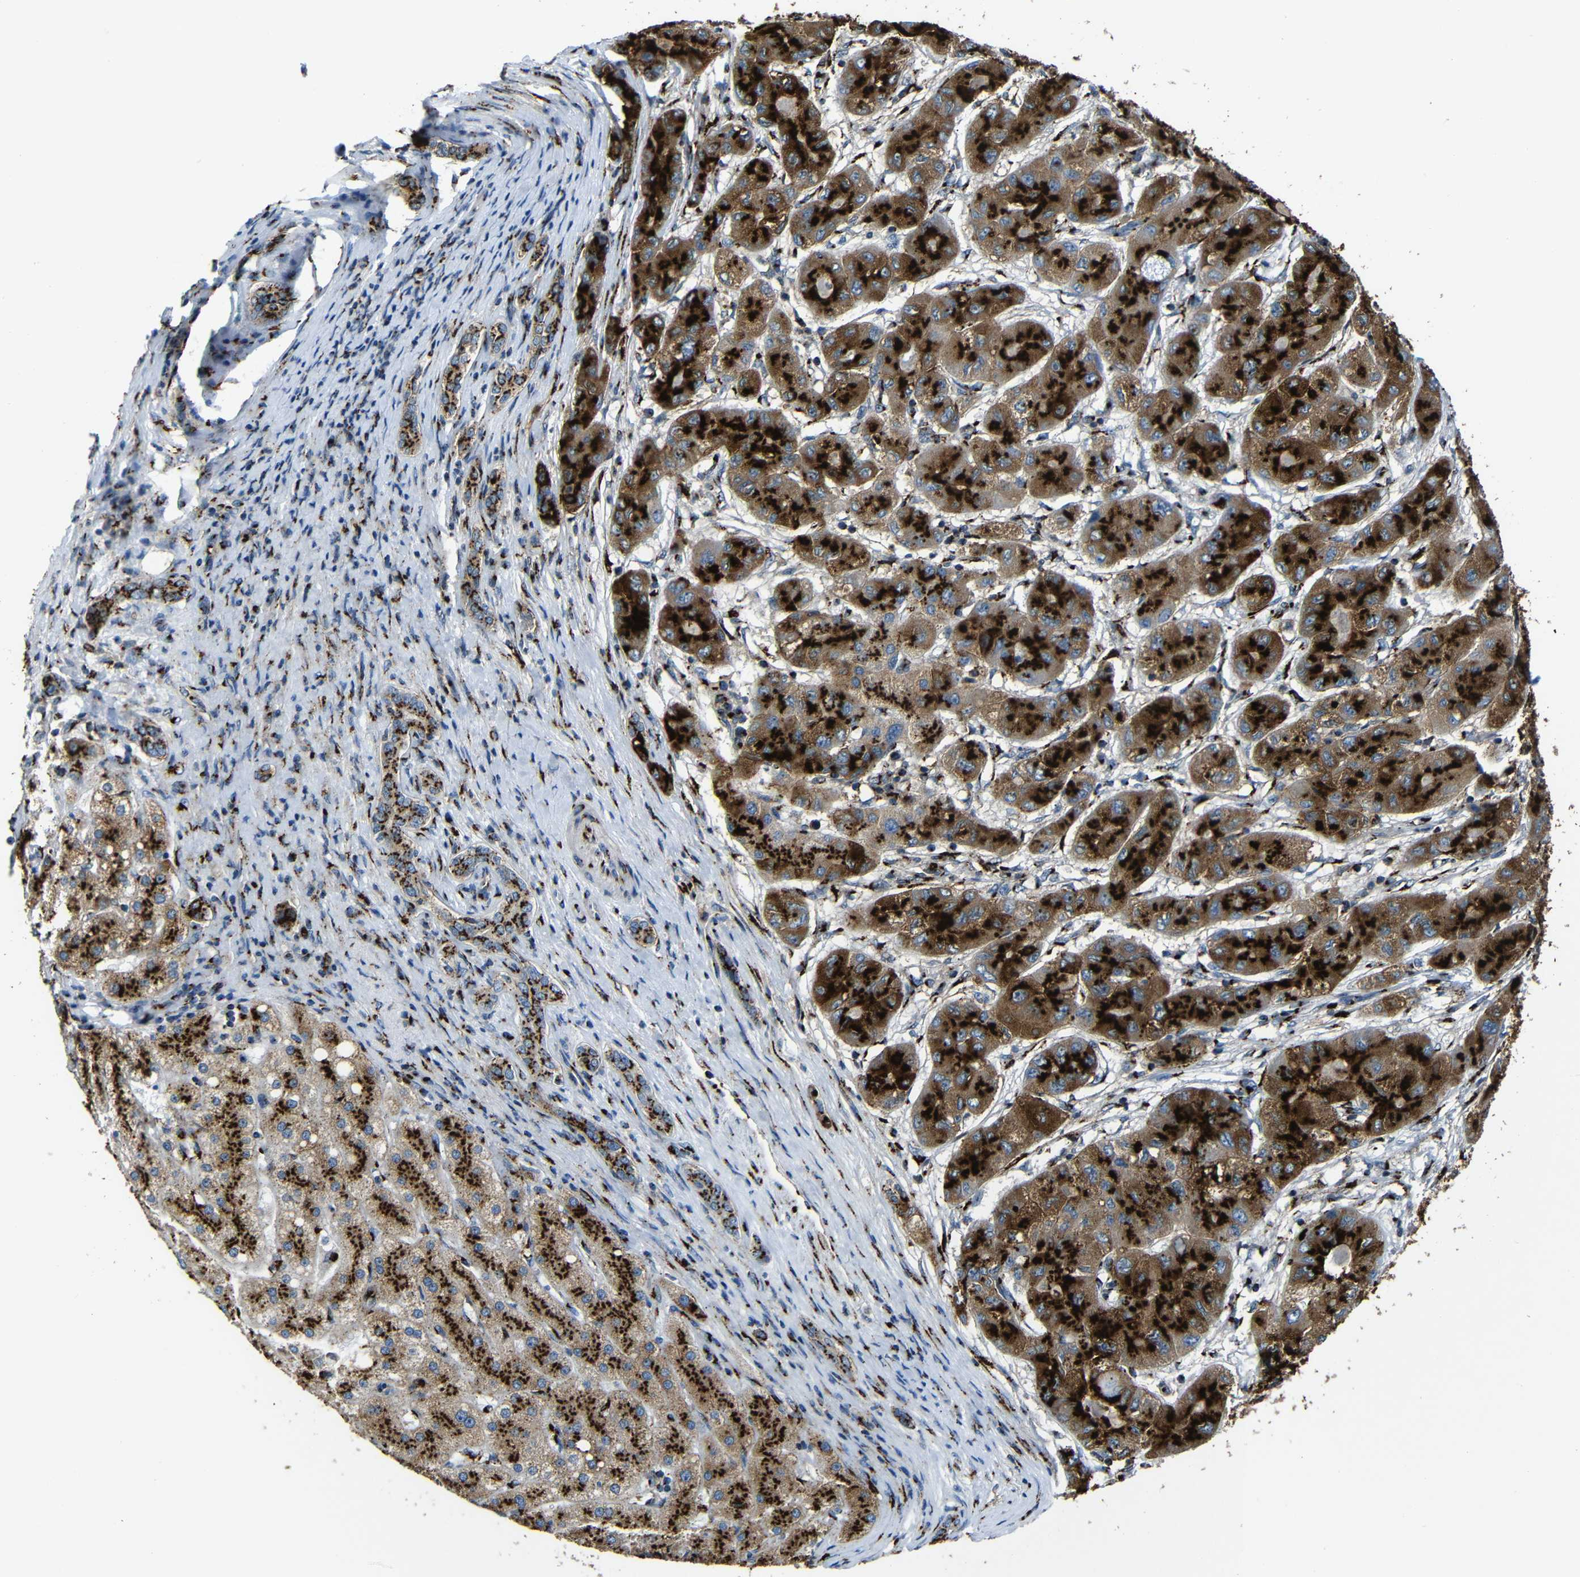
{"staining": {"intensity": "strong", "quantity": ">75%", "location": "cytoplasmic/membranous"}, "tissue": "liver cancer", "cell_type": "Tumor cells", "image_type": "cancer", "snomed": [{"axis": "morphology", "description": "Carcinoma, Hepatocellular, NOS"}, {"axis": "topography", "description": "Liver"}], "caption": "High-magnification brightfield microscopy of liver cancer stained with DAB (brown) and counterstained with hematoxylin (blue). tumor cells exhibit strong cytoplasmic/membranous expression is seen in approximately>75% of cells.", "gene": "TGOLN2", "patient": {"sex": "male", "age": 80}}